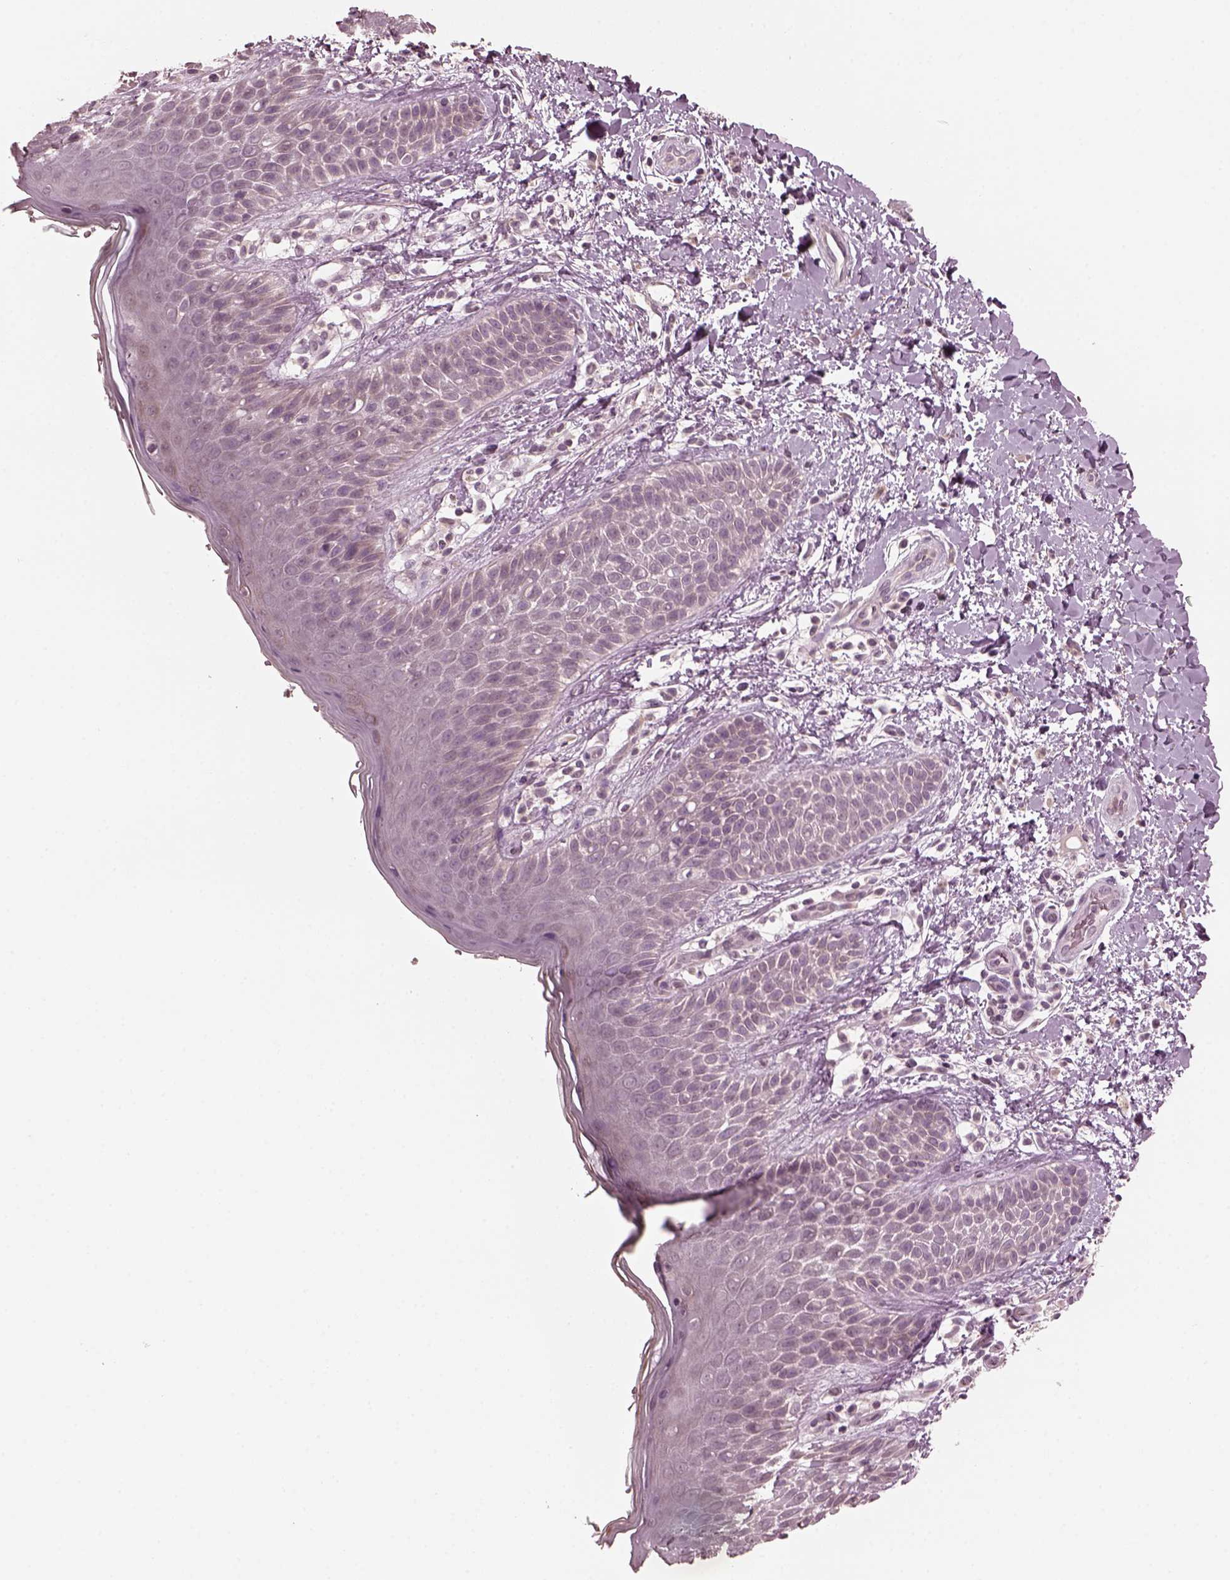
{"staining": {"intensity": "negative", "quantity": "none", "location": "none"}, "tissue": "skin", "cell_type": "Epidermal cells", "image_type": "normal", "snomed": [{"axis": "morphology", "description": "Normal tissue, NOS"}, {"axis": "topography", "description": "Anal"}], "caption": "Immunohistochemistry (IHC) histopathology image of normal human skin stained for a protein (brown), which reveals no positivity in epidermal cells.", "gene": "RGS7", "patient": {"sex": "male", "age": 36}}